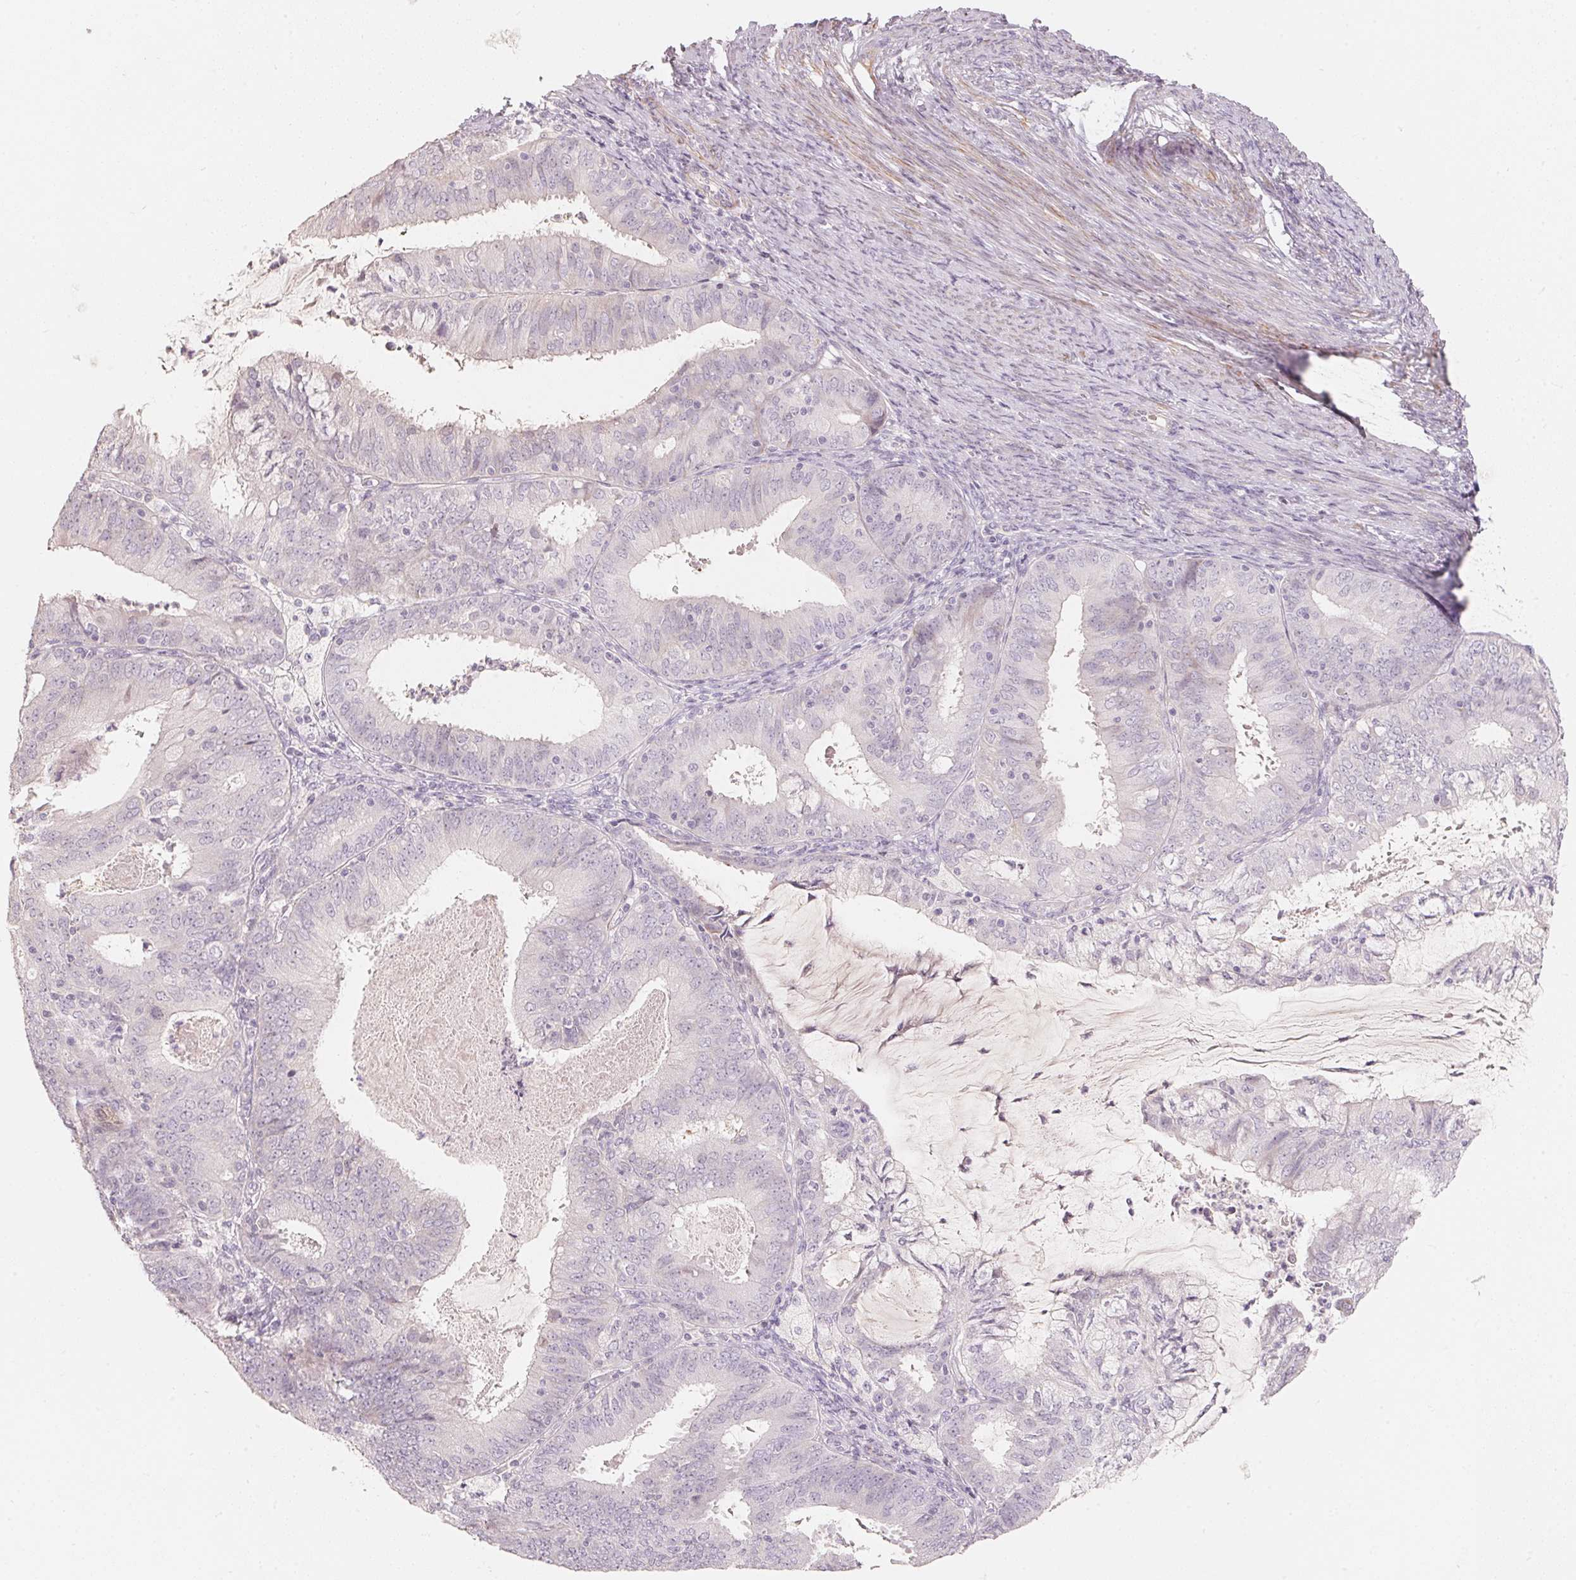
{"staining": {"intensity": "negative", "quantity": "none", "location": "none"}, "tissue": "endometrial cancer", "cell_type": "Tumor cells", "image_type": "cancer", "snomed": [{"axis": "morphology", "description": "Adenocarcinoma, NOS"}, {"axis": "topography", "description": "Endometrium"}], "caption": "Endometrial cancer (adenocarcinoma) was stained to show a protein in brown. There is no significant positivity in tumor cells.", "gene": "TP53AIP1", "patient": {"sex": "female", "age": 57}}